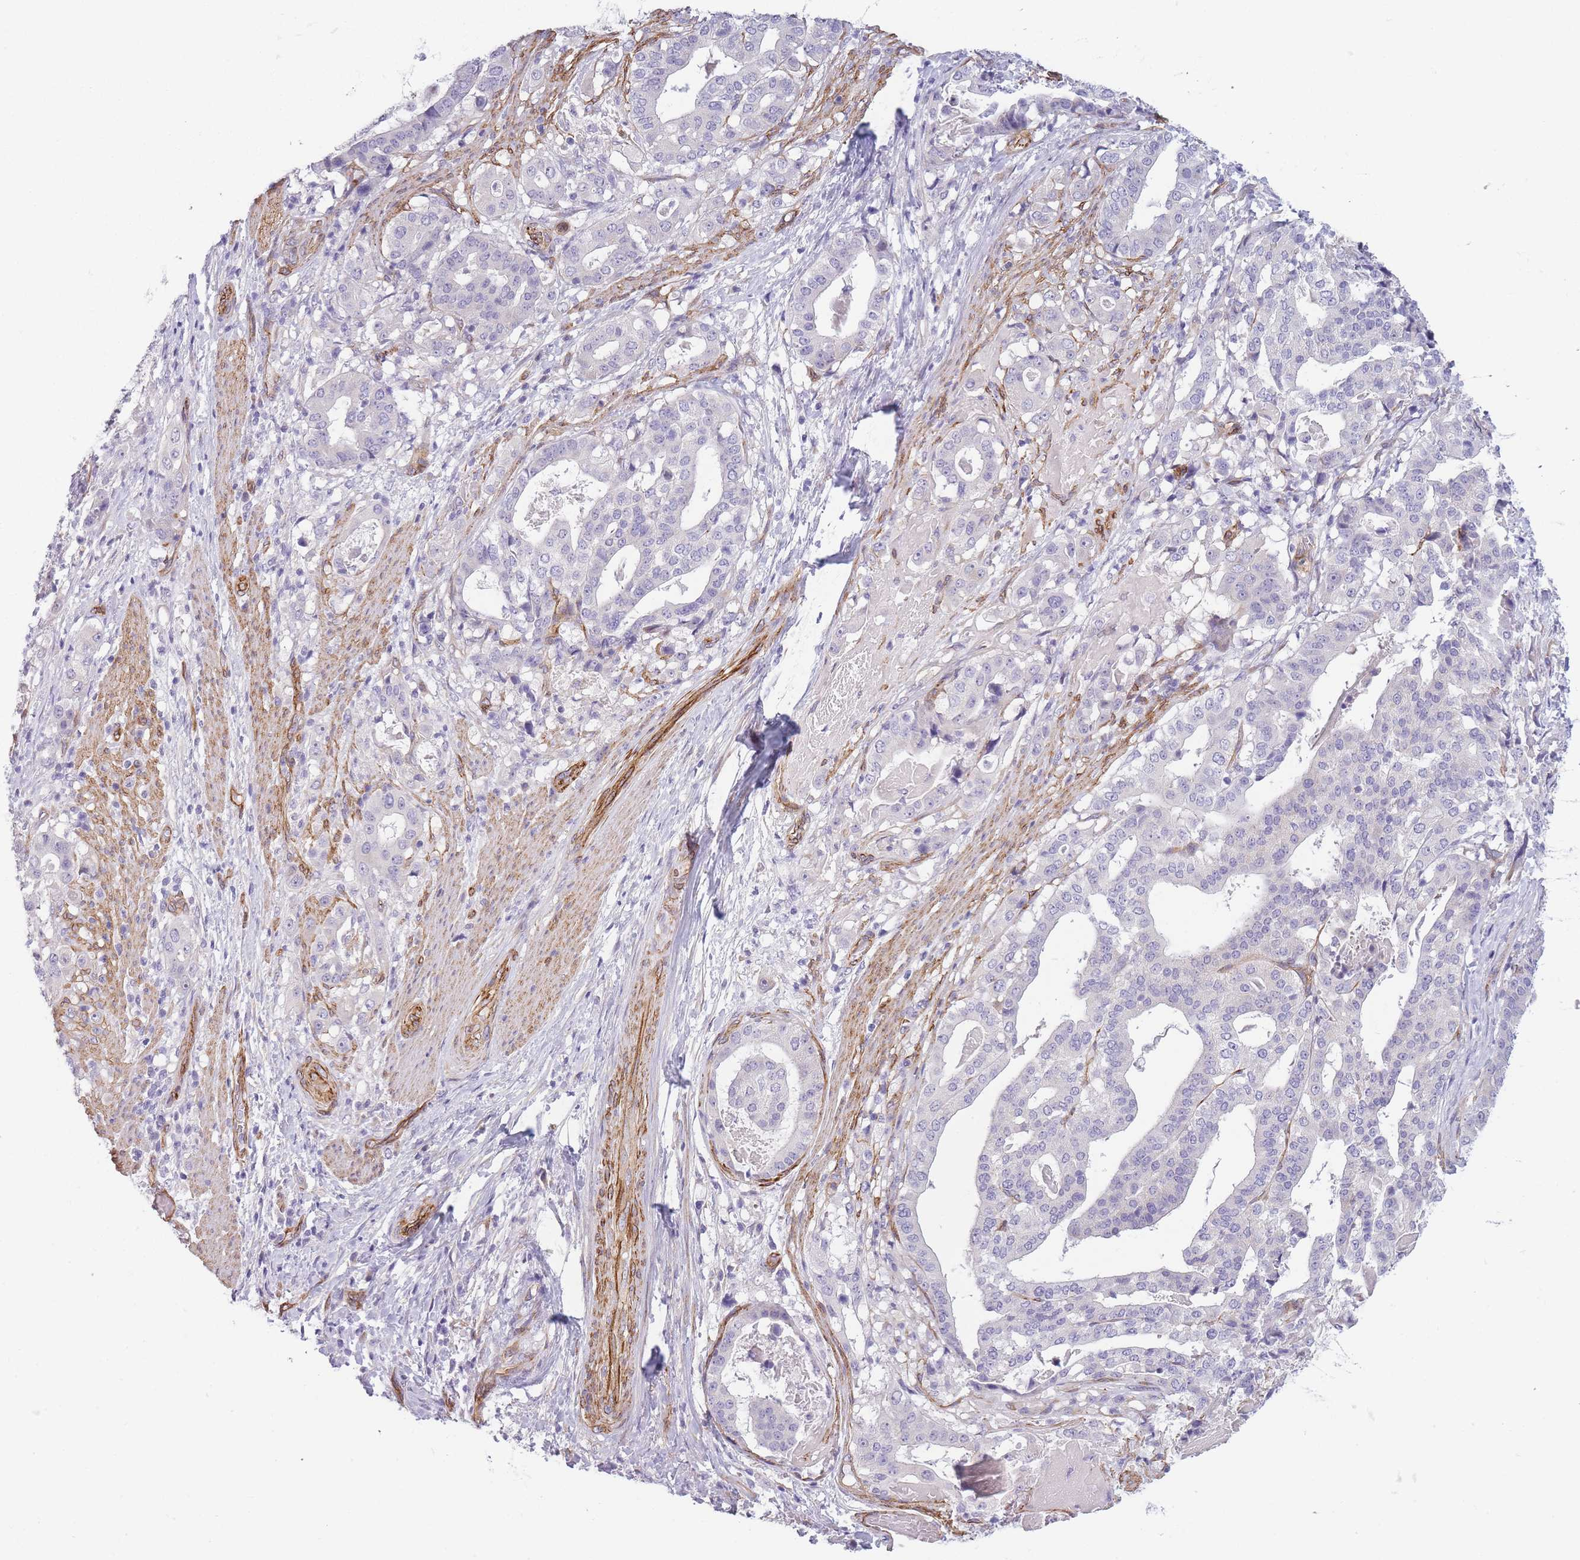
{"staining": {"intensity": "negative", "quantity": "none", "location": "none"}, "tissue": "stomach cancer", "cell_type": "Tumor cells", "image_type": "cancer", "snomed": [{"axis": "morphology", "description": "Adenocarcinoma, NOS"}, {"axis": "topography", "description": "Stomach"}], "caption": "Photomicrograph shows no significant protein staining in tumor cells of adenocarcinoma (stomach).", "gene": "OR6B3", "patient": {"sex": "male", "age": 48}}